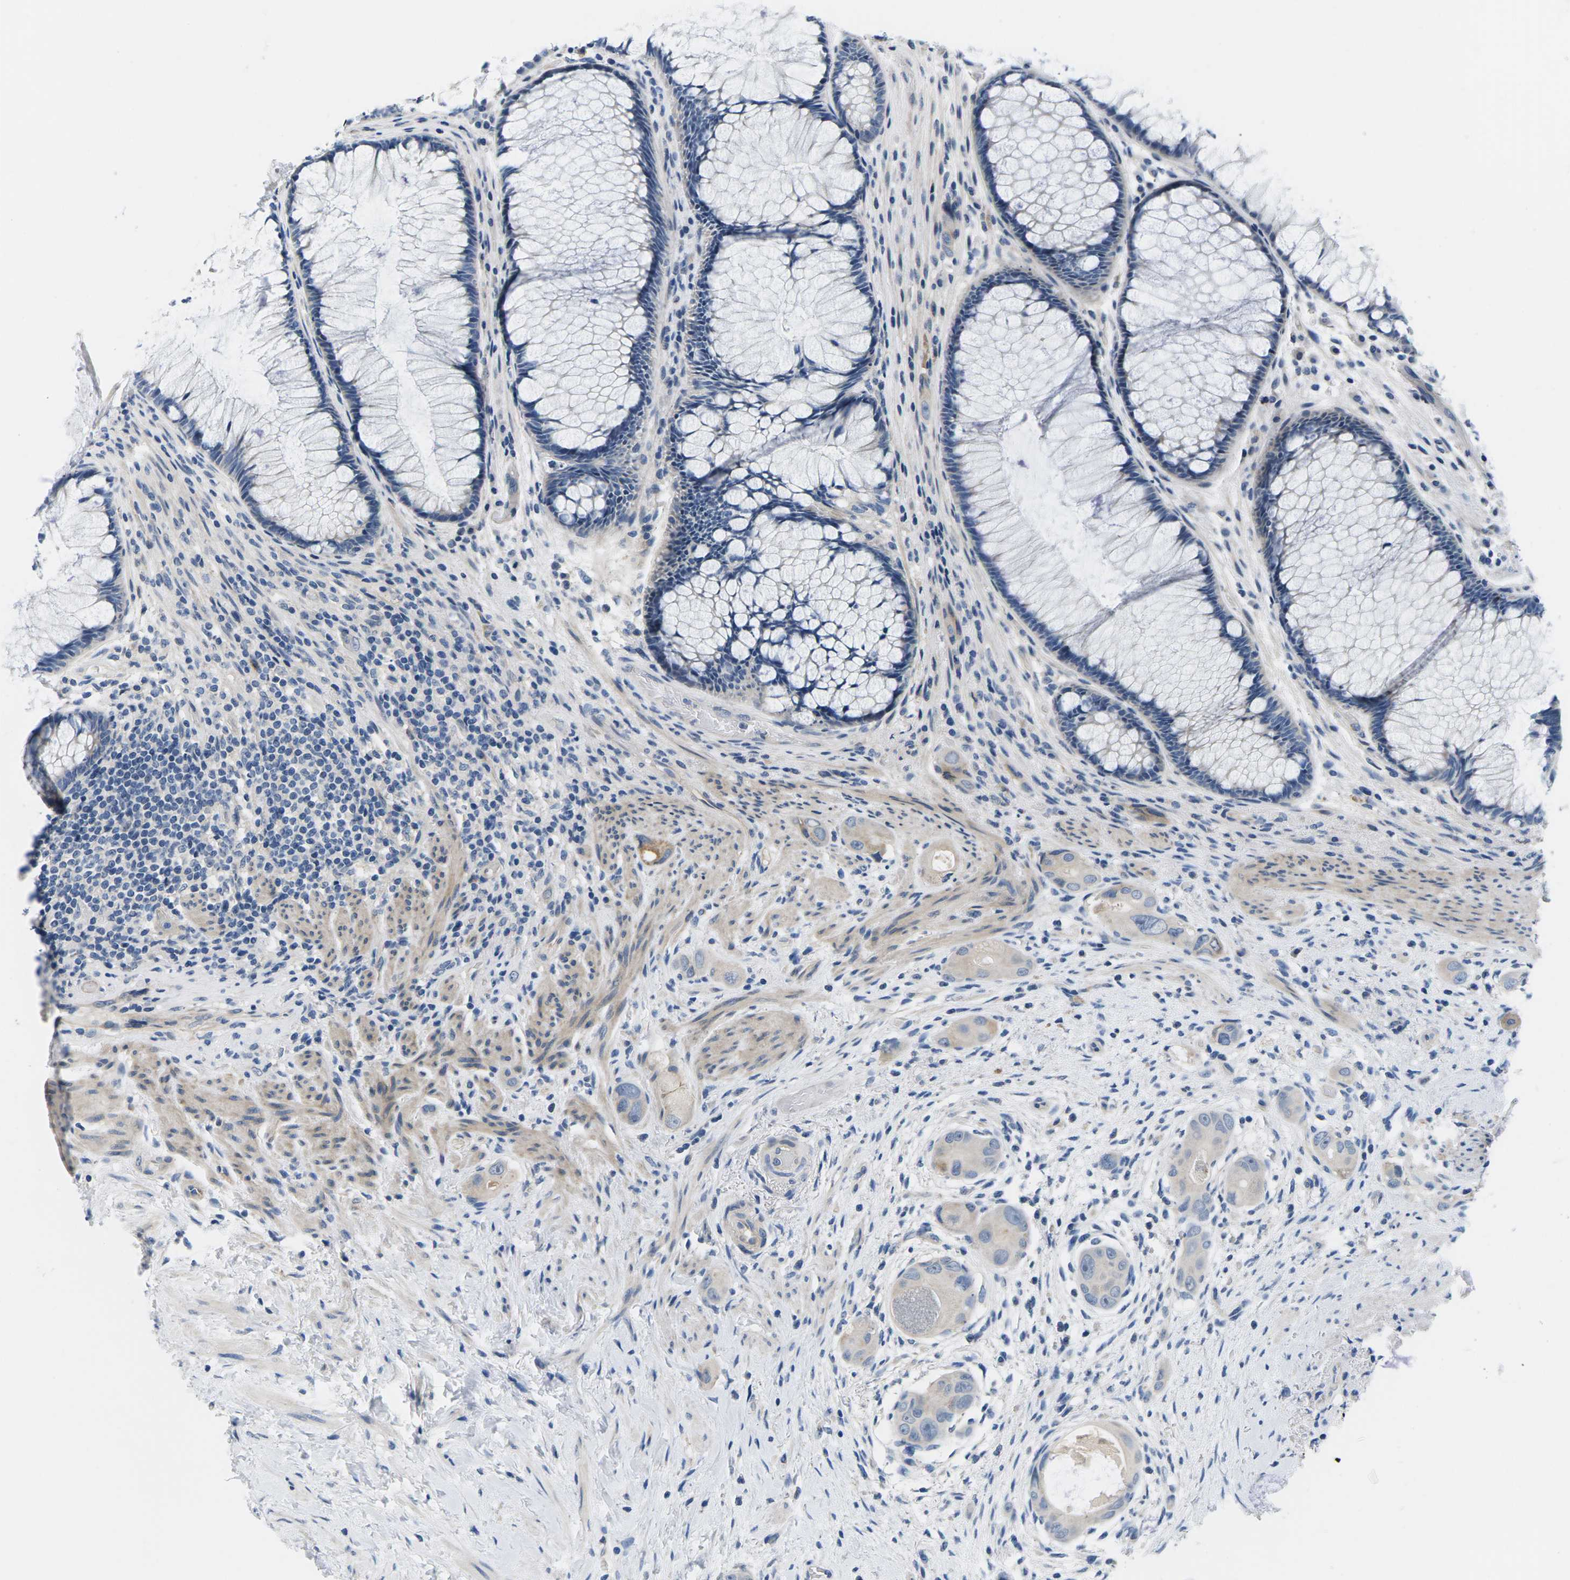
{"staining": {"intensity": "negative", "quantity": "none", "location": "none"}, "tissue": "colorectal cancer", "cell_type": "Tumor cells", "image_type": "cancer", "snomed": [{"axis": "morphology", "description": "Adenocarcinoma, NOS"}, {"axis": "topography", "description": "Rectum"}], "caption": "Immunohistochemical staining of human colorectal cancer shows no significant staining in tumor cells.", "gene": "TSPAN2", "patient": {"sex": "male", "age": 51}}